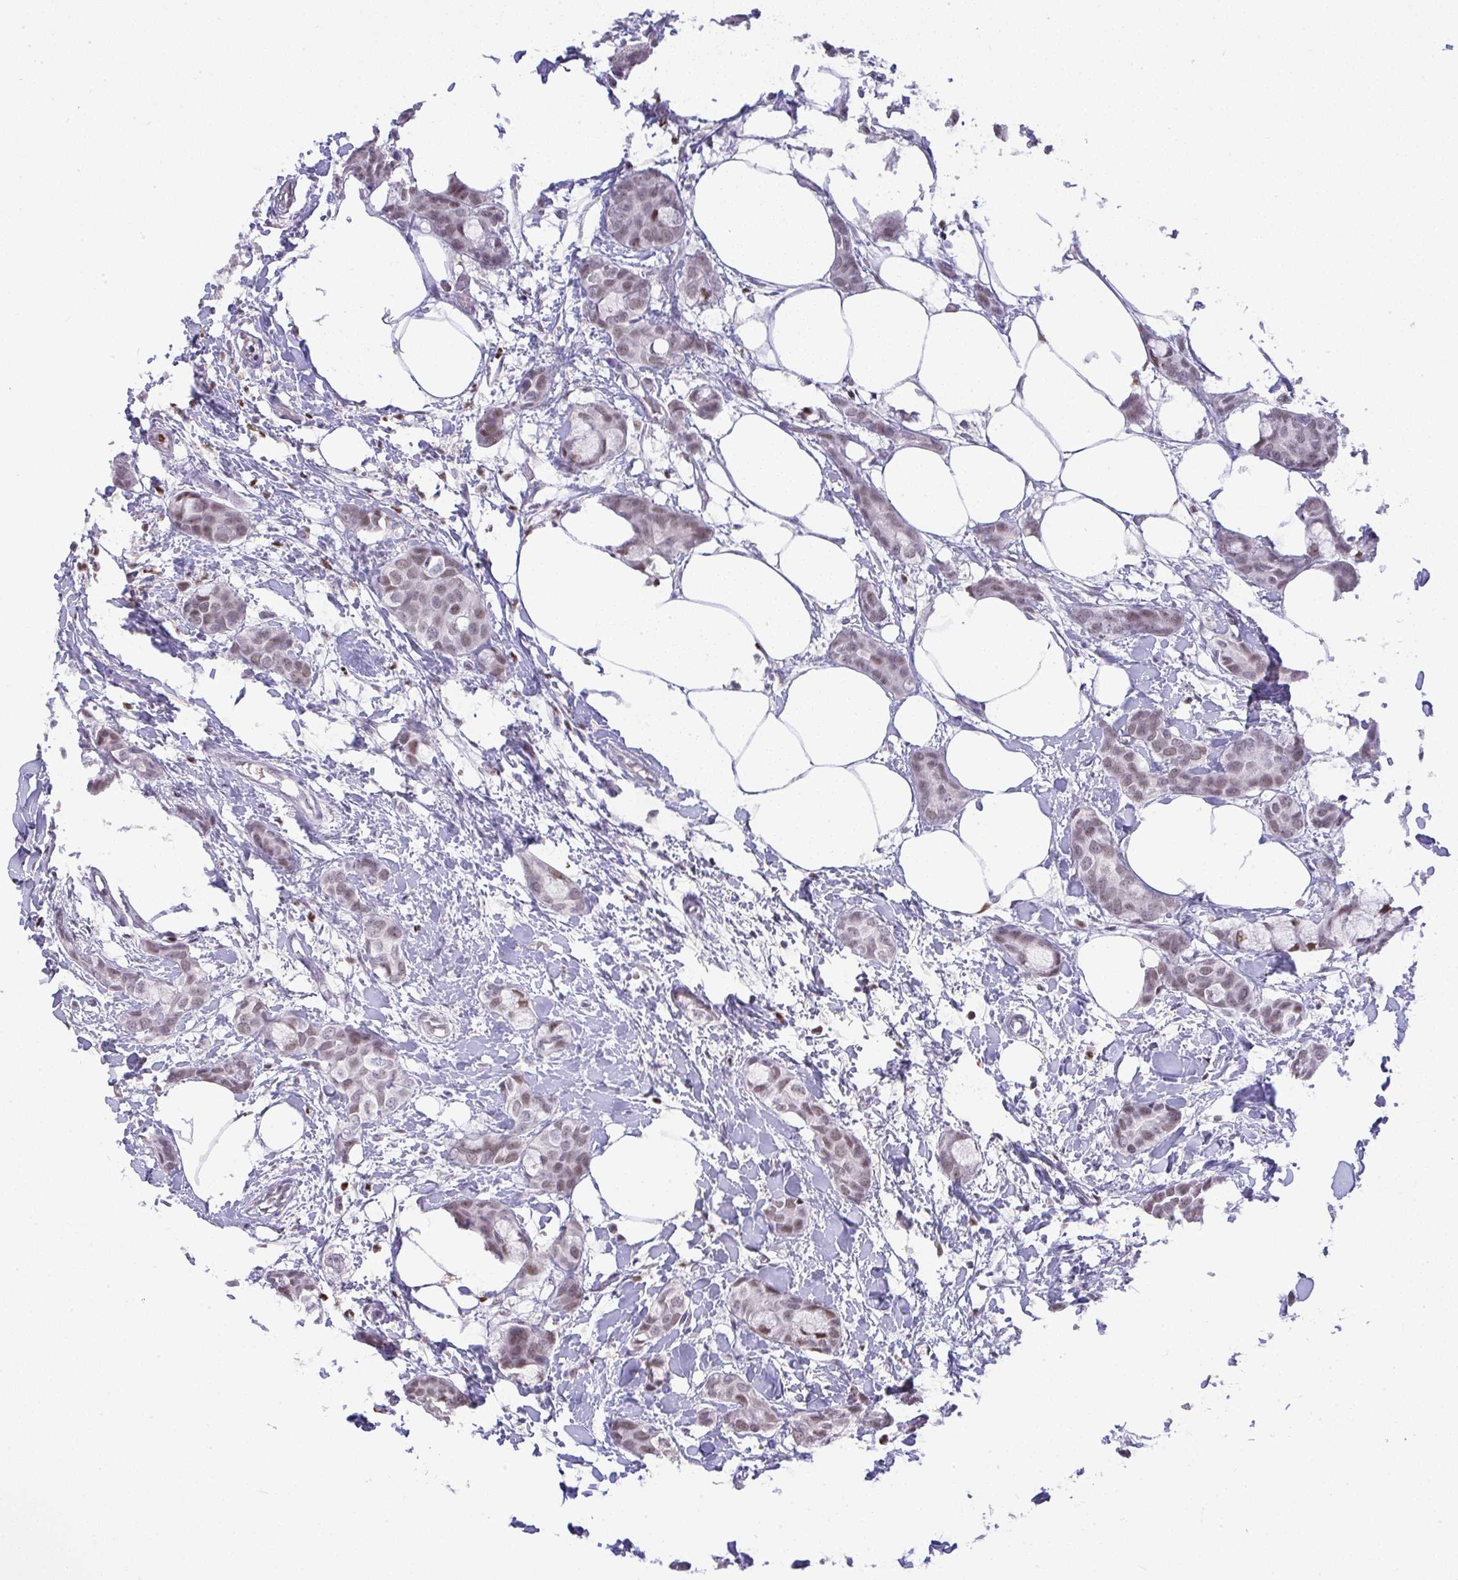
{"staining": {"intensity": "weak", "quantity": ">75%", "location": "nuclear"}, "tissue": "breast cancer", "cell_type": "Tumor cells", "image_type": "cancer", "snomed": [{"axis": "morphology", "description": "Duct carcinoma"}, {"axis": "topography", "description": "Breast"}], "caption": "Breast cancer stained with immunohistochemistry (IHC) exhibits weak nuclear expression in about >75% of tumor cells. The protein is shown in brown color, while the nuclei are stained blue.", "gene": "BBX", "patient": {"sex": "female", "age": 73}}